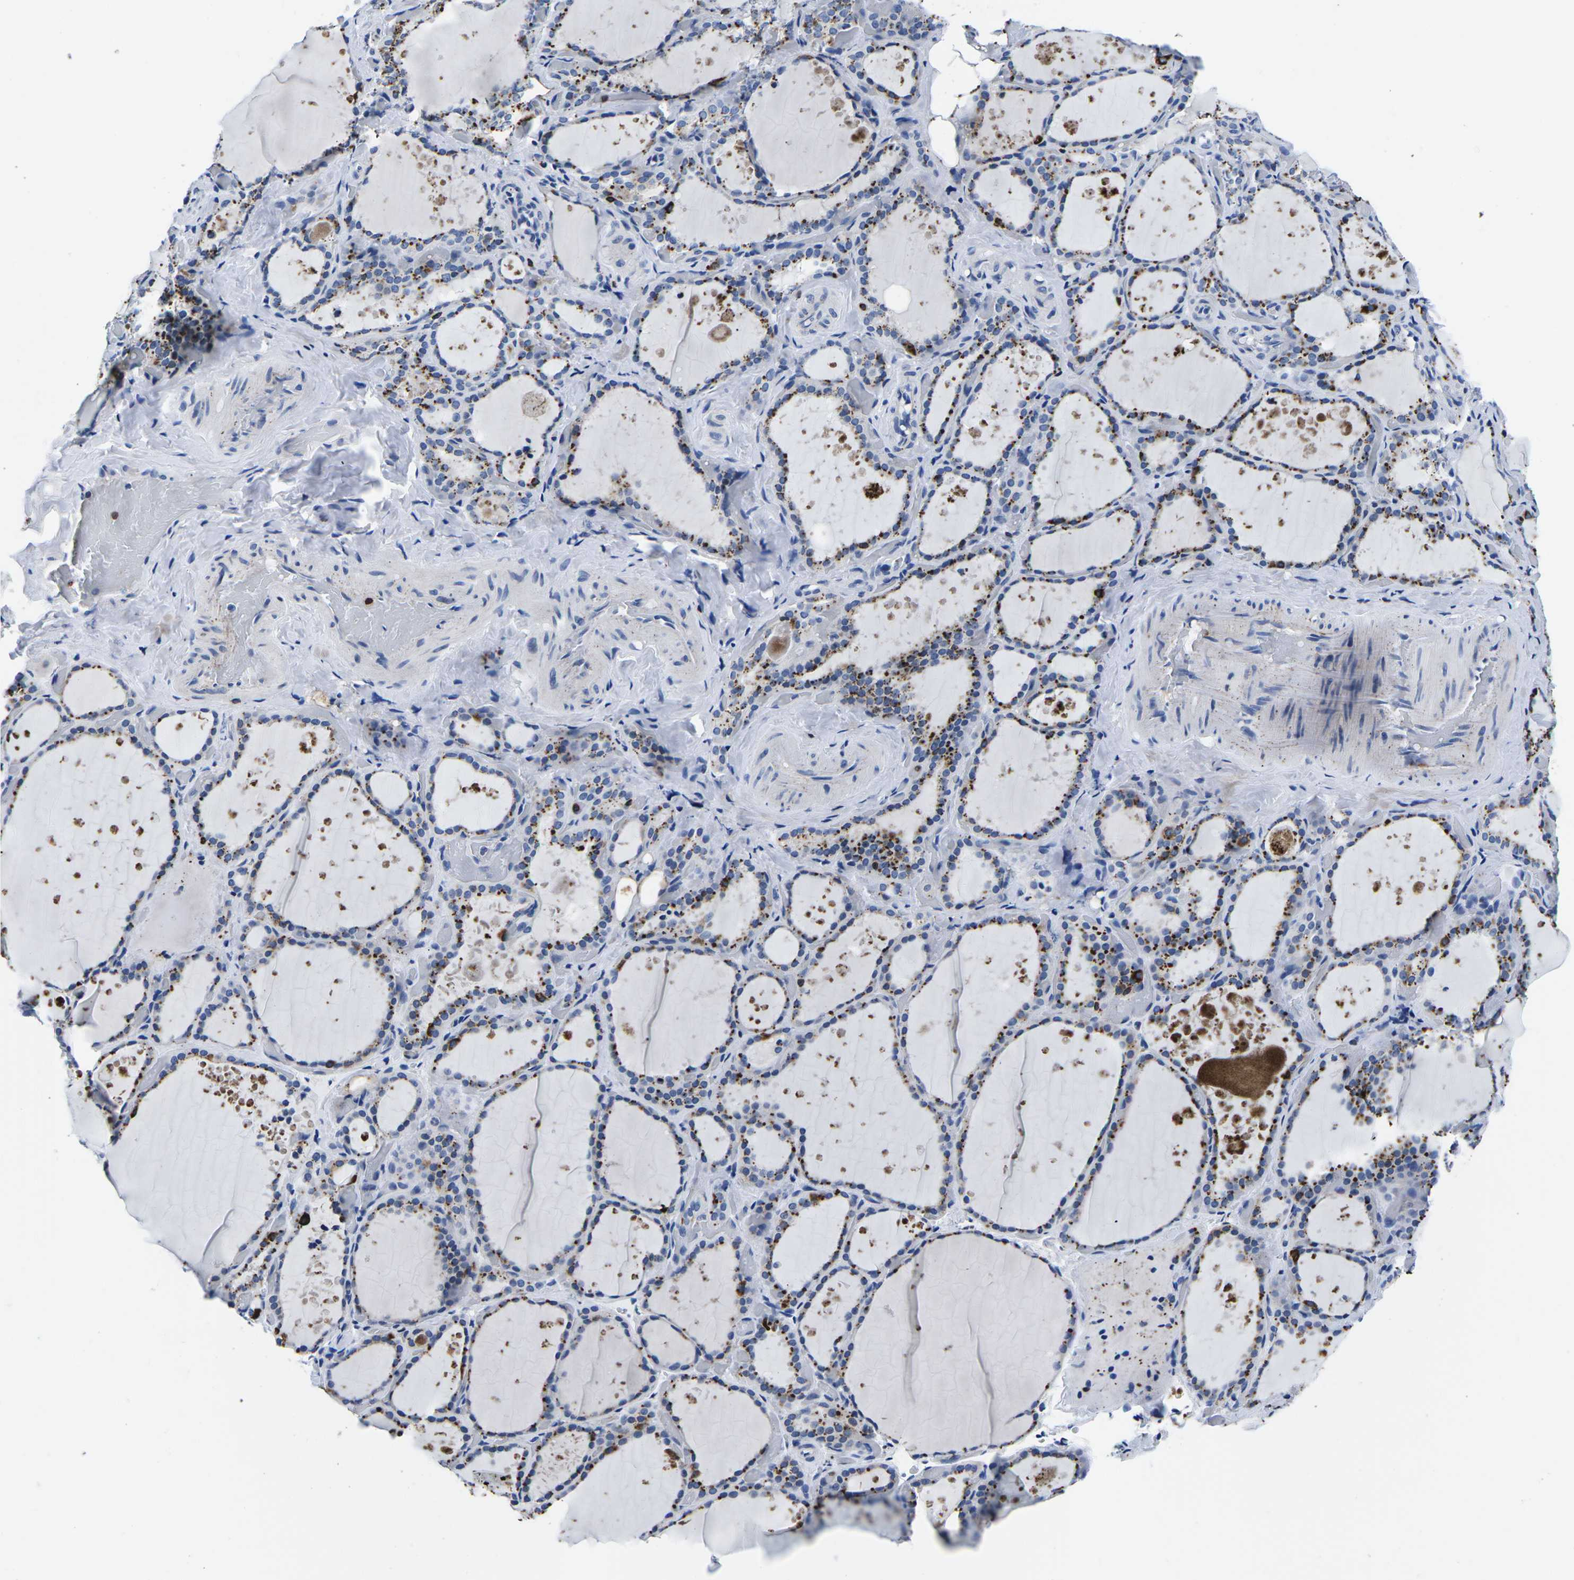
{"staining": {"intensity": "strong", "quantity": "25%-75%", "location": "cytoplasmic/membranous"}, "tissue": "thyroid gland", "cell_type": "Glandular cells", "image_type": "normal", "snomed": [{"axis": "morphology", "description": "Normal tissue, NOS"}, {"axis": "topography", "description": "Thyroid gland"}], "caption": "This is a histology image of IHC staining of benign thyroid gland, which shows strong expression in the cytoplasmic/membranous of glandular cells.", "gene": "CTSW", "patient": {"sex": "female", "age": 44}}